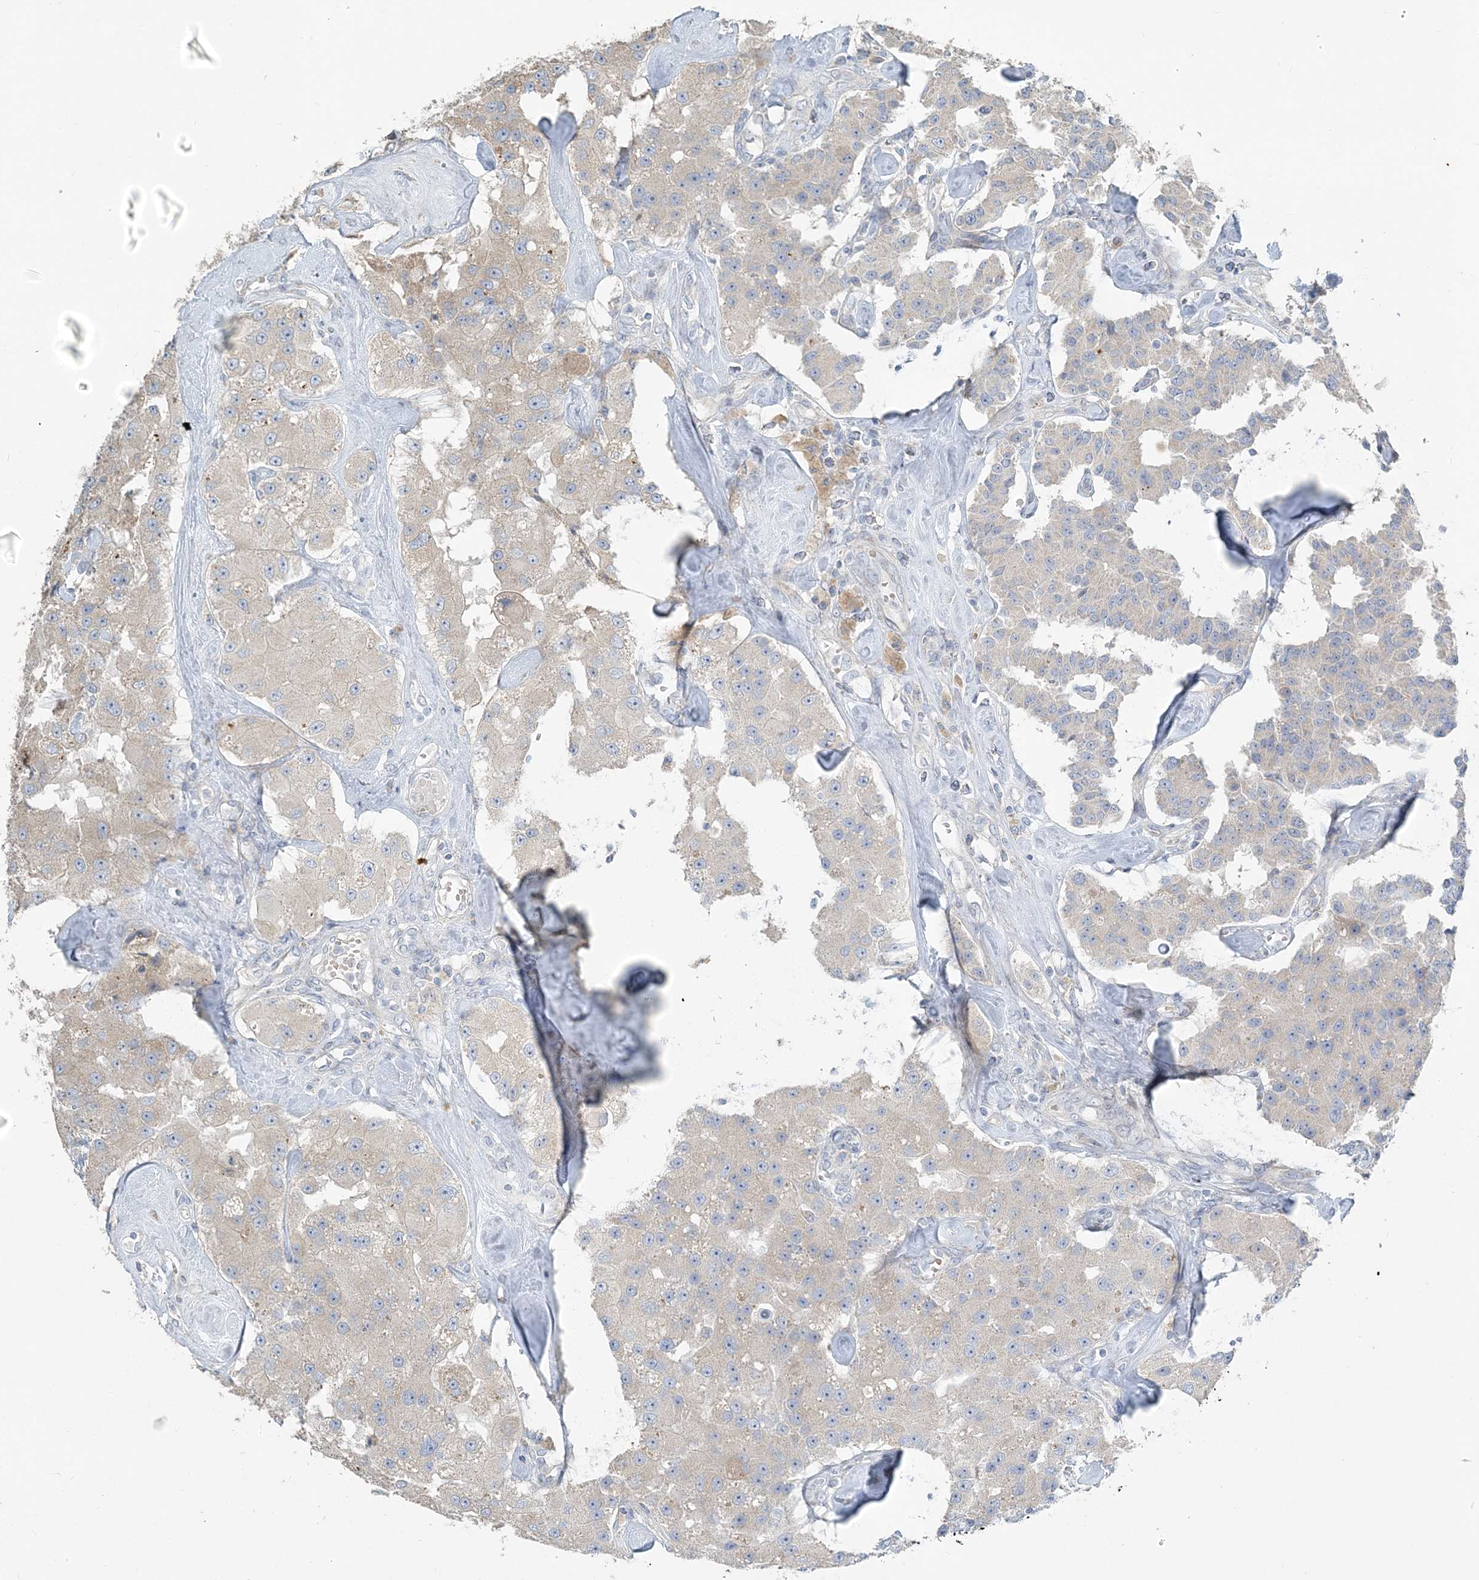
{"staining": {"intensity": "negative", "quantity": "none", "location": "none"}, "tissue": "carcinoid", "cell_type": "Tumor cells", "image_type": "cancer", "snomed": [{"axis": "morphology", "description": "Carcinoid, malignant, NOS"}, {"axis": "topography", "description": "Pancreas"}], "caption": "Immunohistochemical staining of human carcinoid shows no significant positivity in tumor cells. (Stains: DAB IHC with hematoxylin counter stain, Microscopy: brightfield microscopy at high magnification).", "gene": "SLC4A10", "patient": {"sex": "male", "age": 41}}